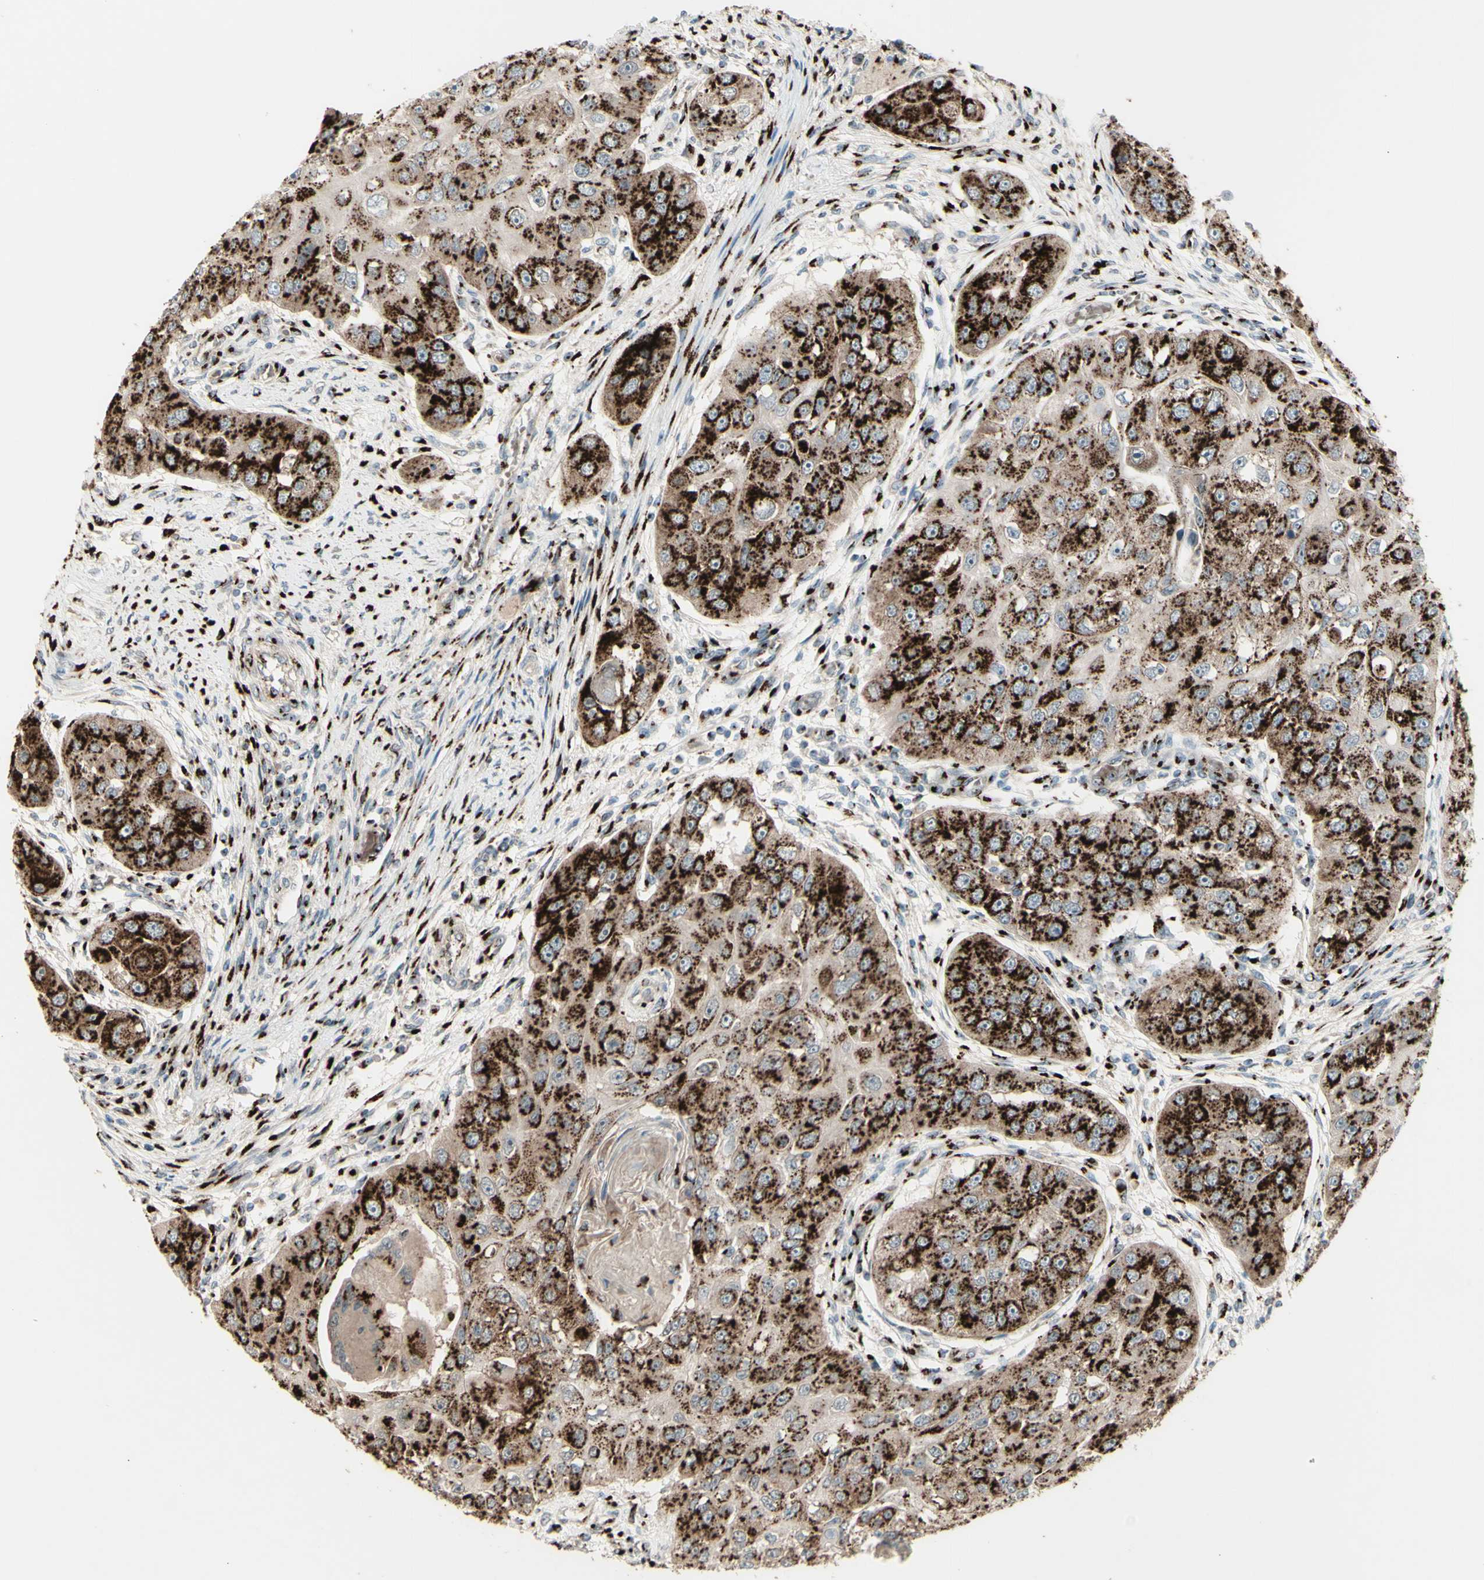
{"staining": {"intensity": "strong", "quantity": ">75%", "location": "cytoplasmic/membranous"}, "tissue": "head and neck cancer", "cell_type": "Tumor cells", "image_type": "cancer", "snomed": [{"axis": "morphology", "description": "Normal tissue, NOS"}, {"axis": "morphology", "description": "Squamous cell carcinoma, NOS"}, {"axis": "topography", "description": "Skeletal muscle"}, {"axis": "topography", "description": "Head-Neck"}], "caption": "Head and neck squamous cell carcinoma stained for a protein exhibits strong cytoplasmic/membranous positivity in tumor cells.", "gene": "BPNT2", "patient": {"sex": "male", "age": 51}}